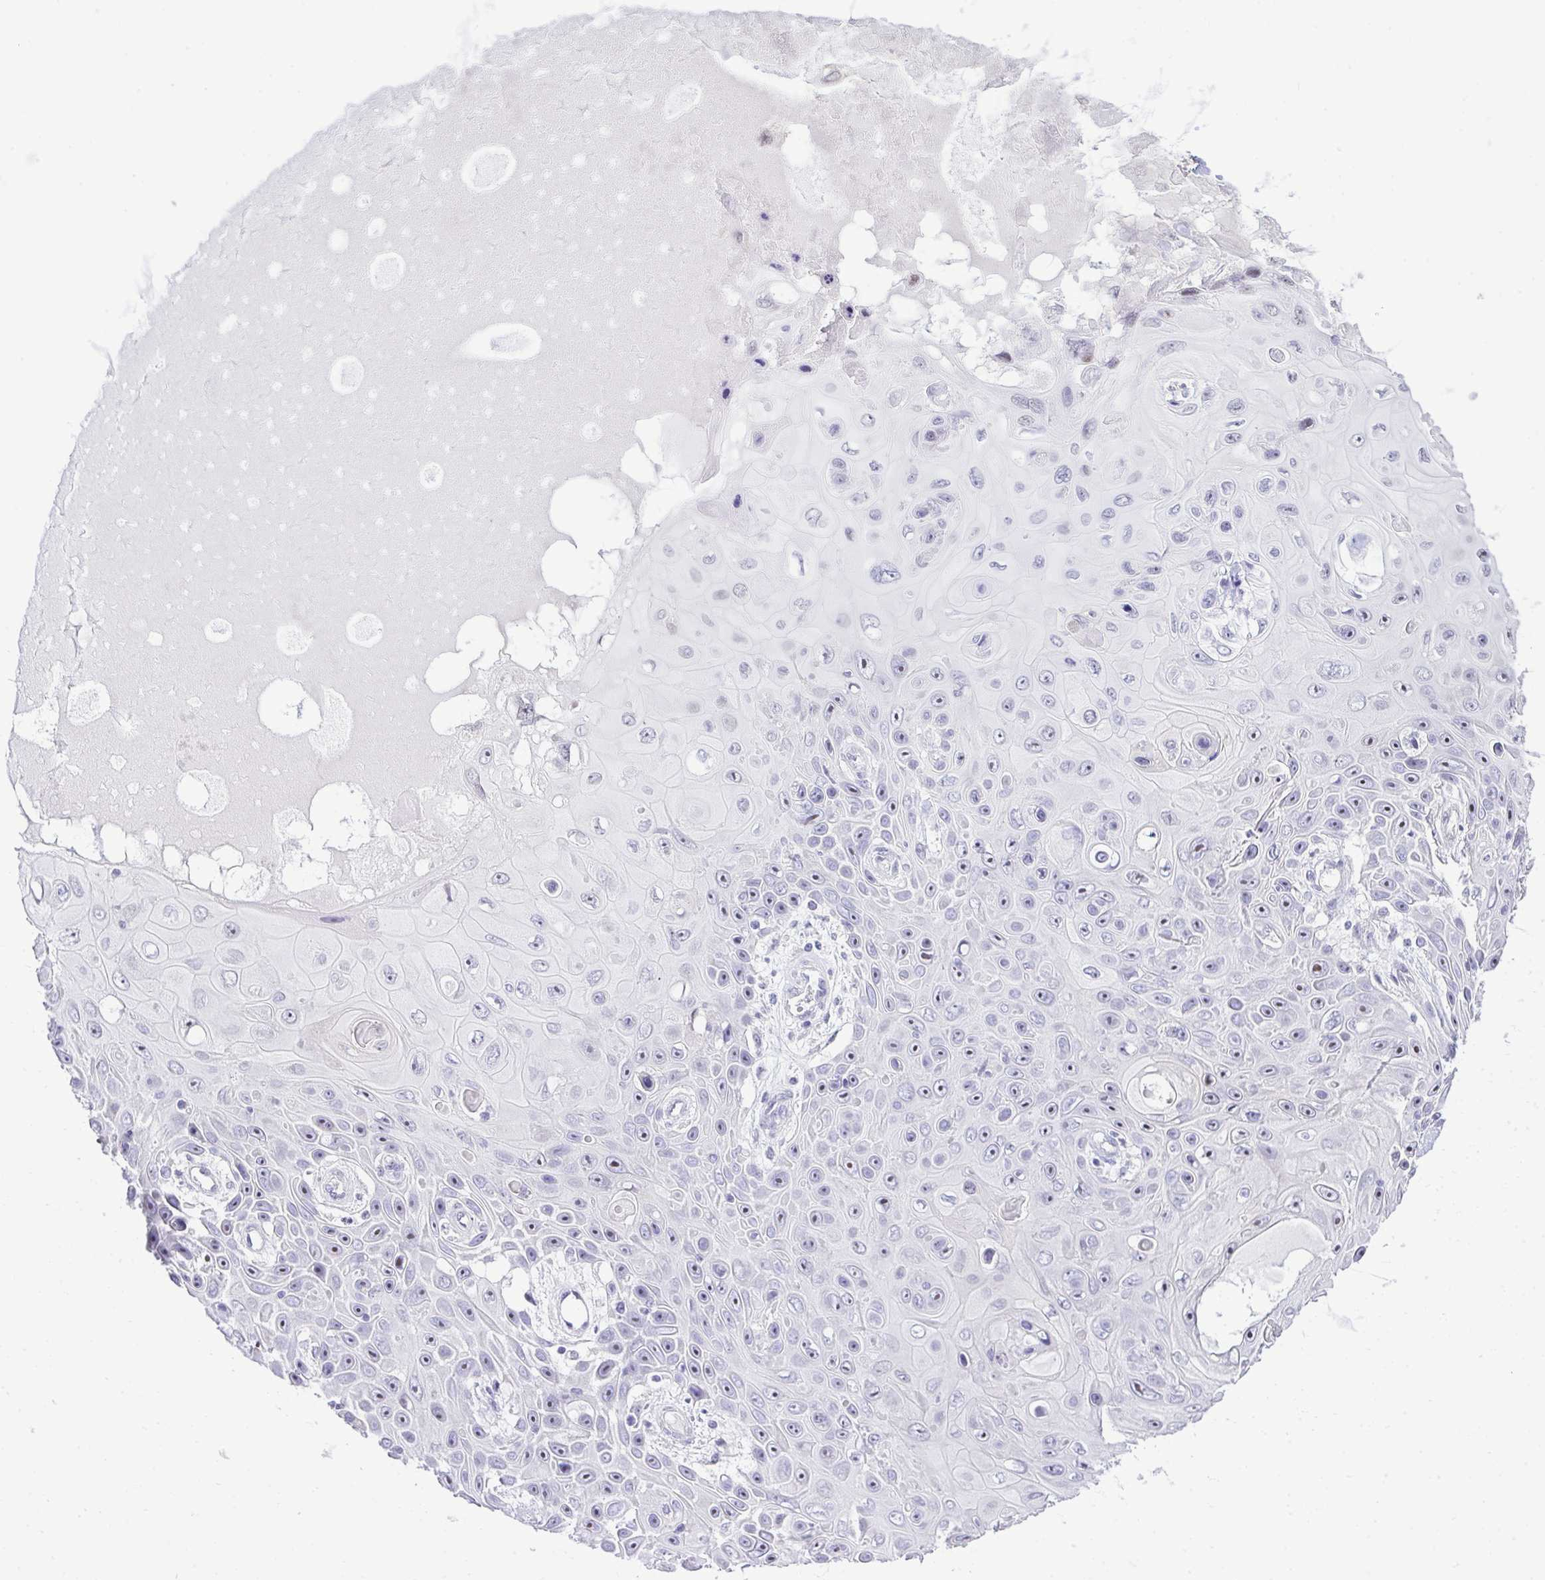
{"staining": {"intensity": "negative", "quantity": "none", "location": "none"}, "tissue": "skin cancer", "cell_type": "Tumor cells", "image_type": "cancer", "snomed": [{"axis": "morphology", "description": "Squamous cell carcinoma, NOS"}, {"axis": "topography", "description": "Skin"}], "caption": "Immunohistochemistry (IHC) photomicrograph of human skin squamous cell carcinoma stained for a protein (brown), which exhibits no positivity in tumor cells.", "gene": "EID3", "patient": {"sex": "male", "age": 82}}